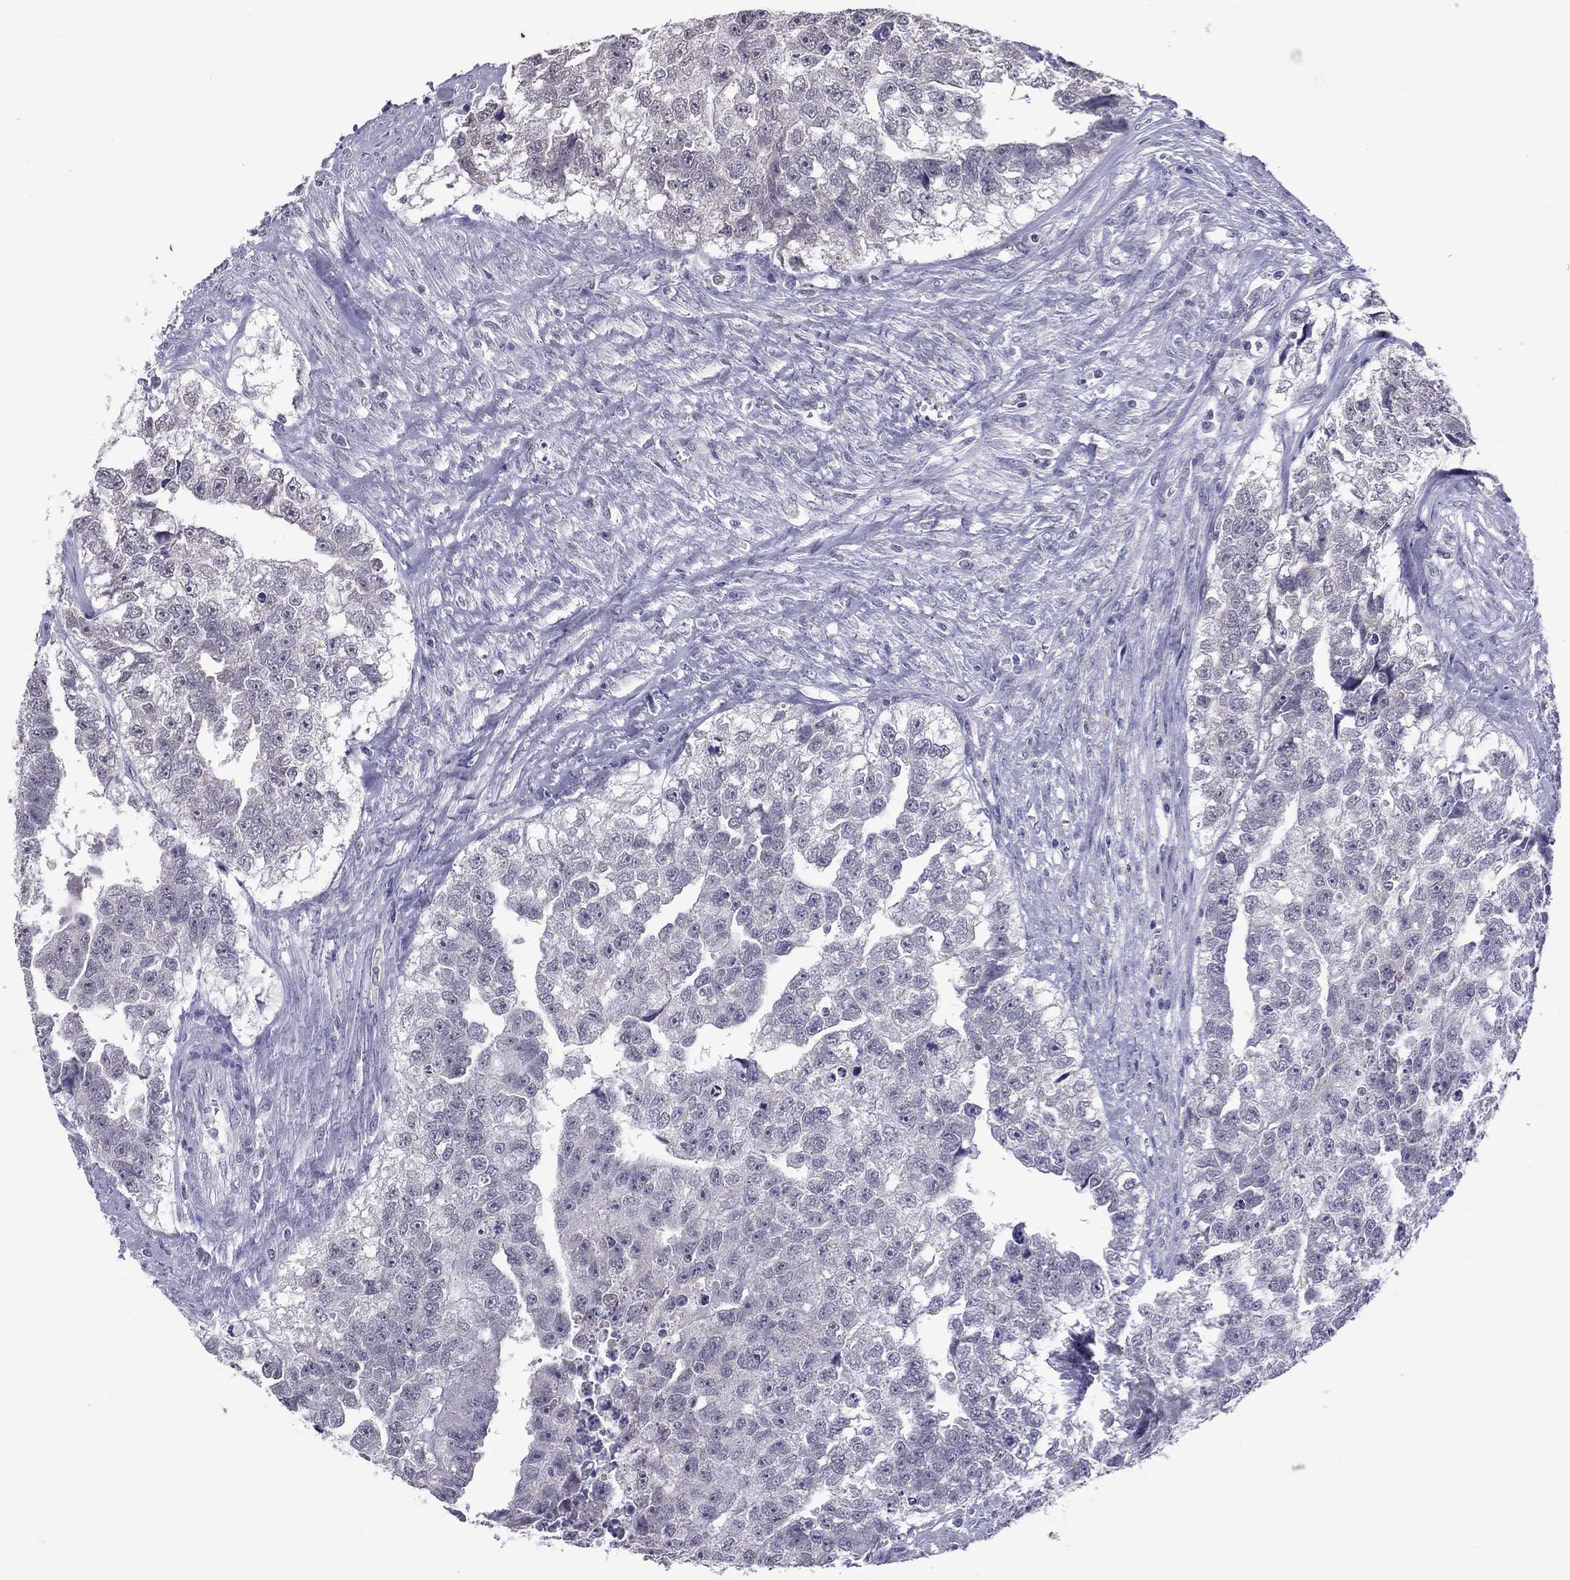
{"staining": {"intensity": "negative", "quantity": "none", "location": "none"}, "tissue": "testis cancer", "cell_type": "Tumor cells", "image_type": "cancer", "snomed": [{"axis": "morphology", "description": "Carcinoma, Embryonal, NOS"}, {"axis": "morphology", "description": "Teratoma, malignant, NOS"}, {"axis": "topography", "description": "Testis"}], "caption": "Image shows no protein expression in tumor cells of testis cancer (teratoma (malignant)) tissue.", "gene": "PPP1R3A", "patient": {"sex": "male", "age": 44}}